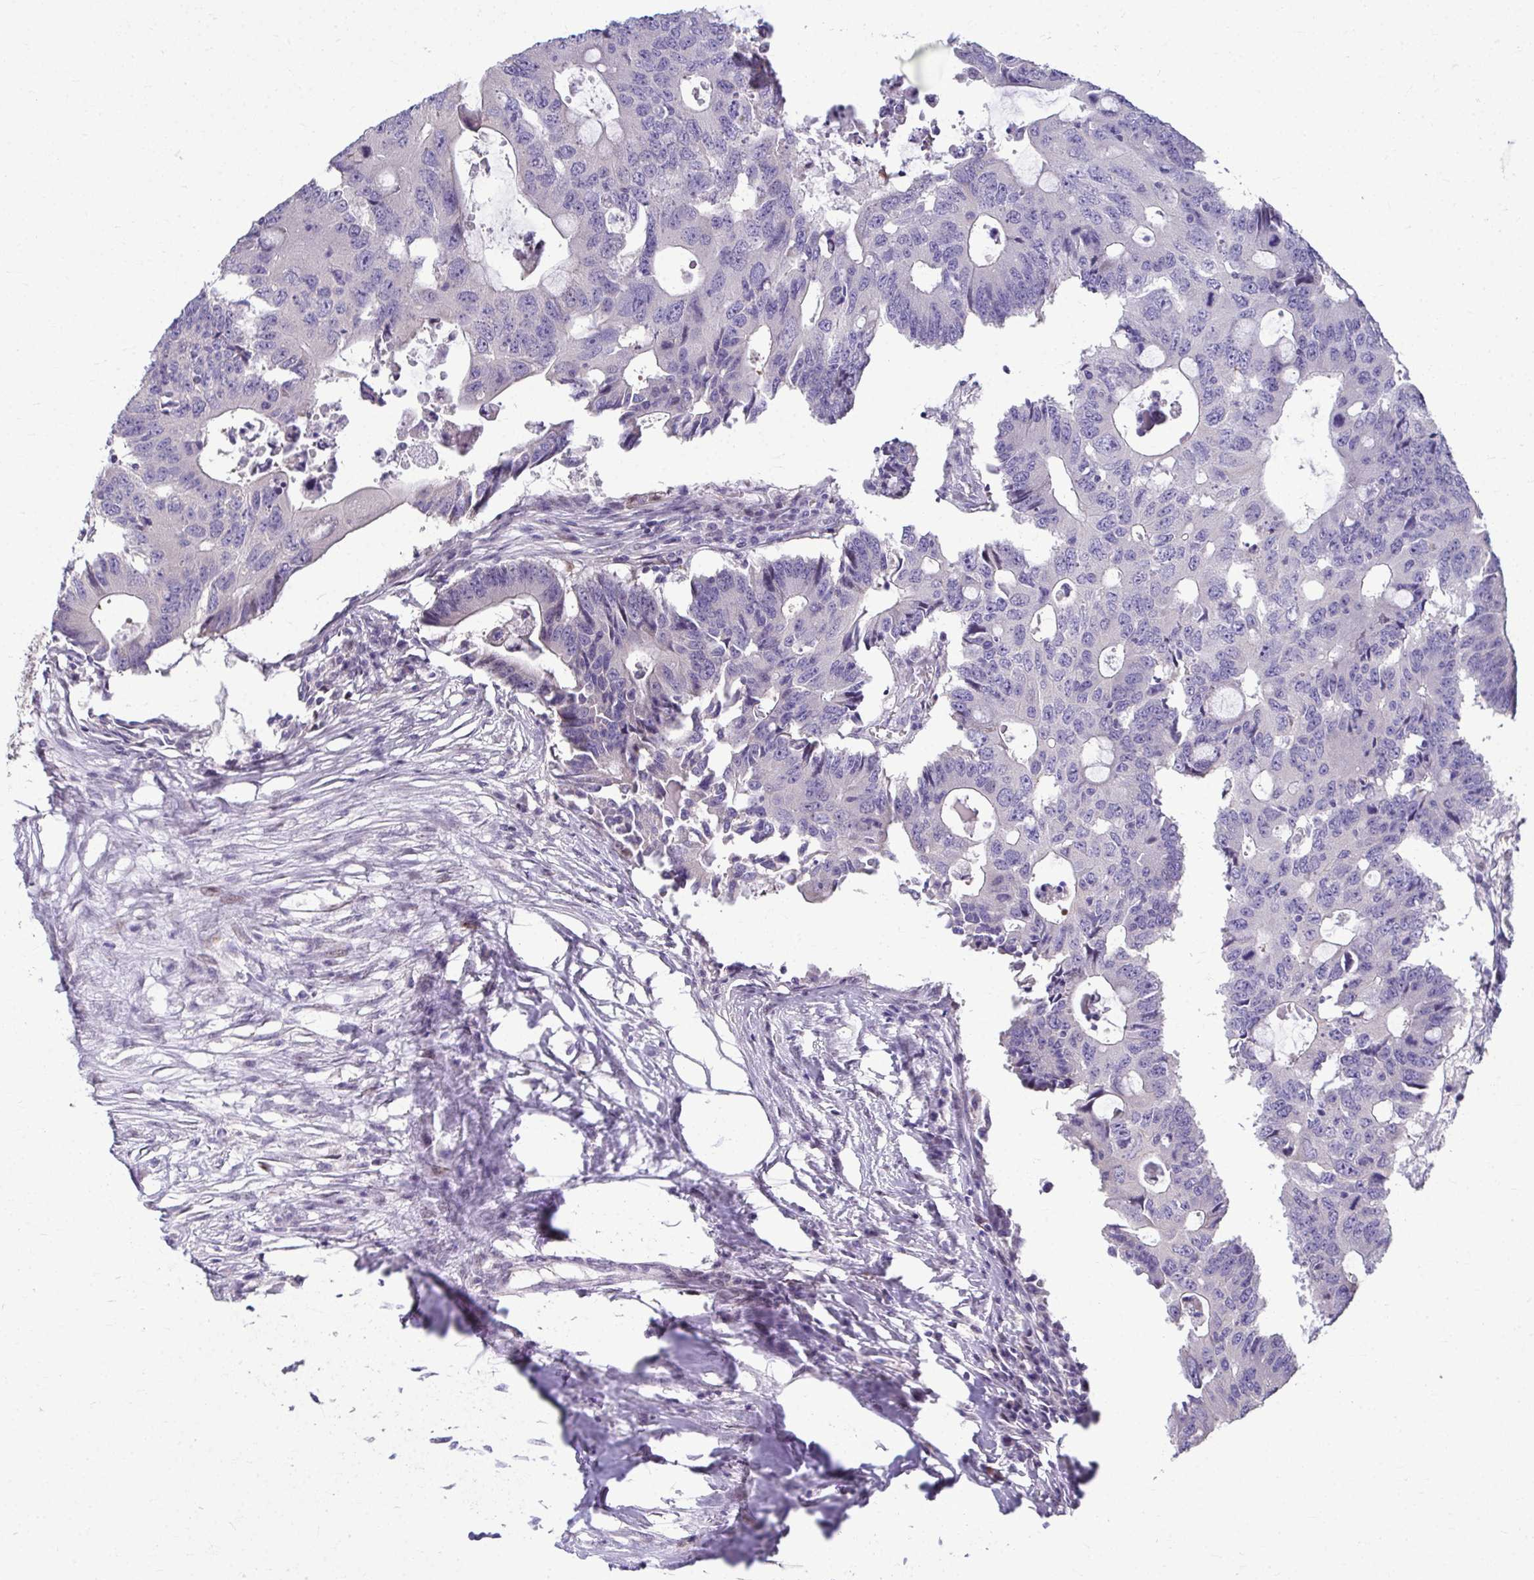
{"staining": {"intensity": "negative", "quantity": "none", "location": "none"}, "tissue": "colorectal cancer", "cell_type": "Tumor cells", "image_type": "cancer", "snomed": [{"axis": "morphology", "description": "Adenocarcinoma, NOS"}, {"axis": "topography", "description": "Colon"}], "caption": "IHC of colorectal cancer displays no positivity in tumor cells.", "gene": "ODF1", "patient": {"sex": "male", "age": 71}}